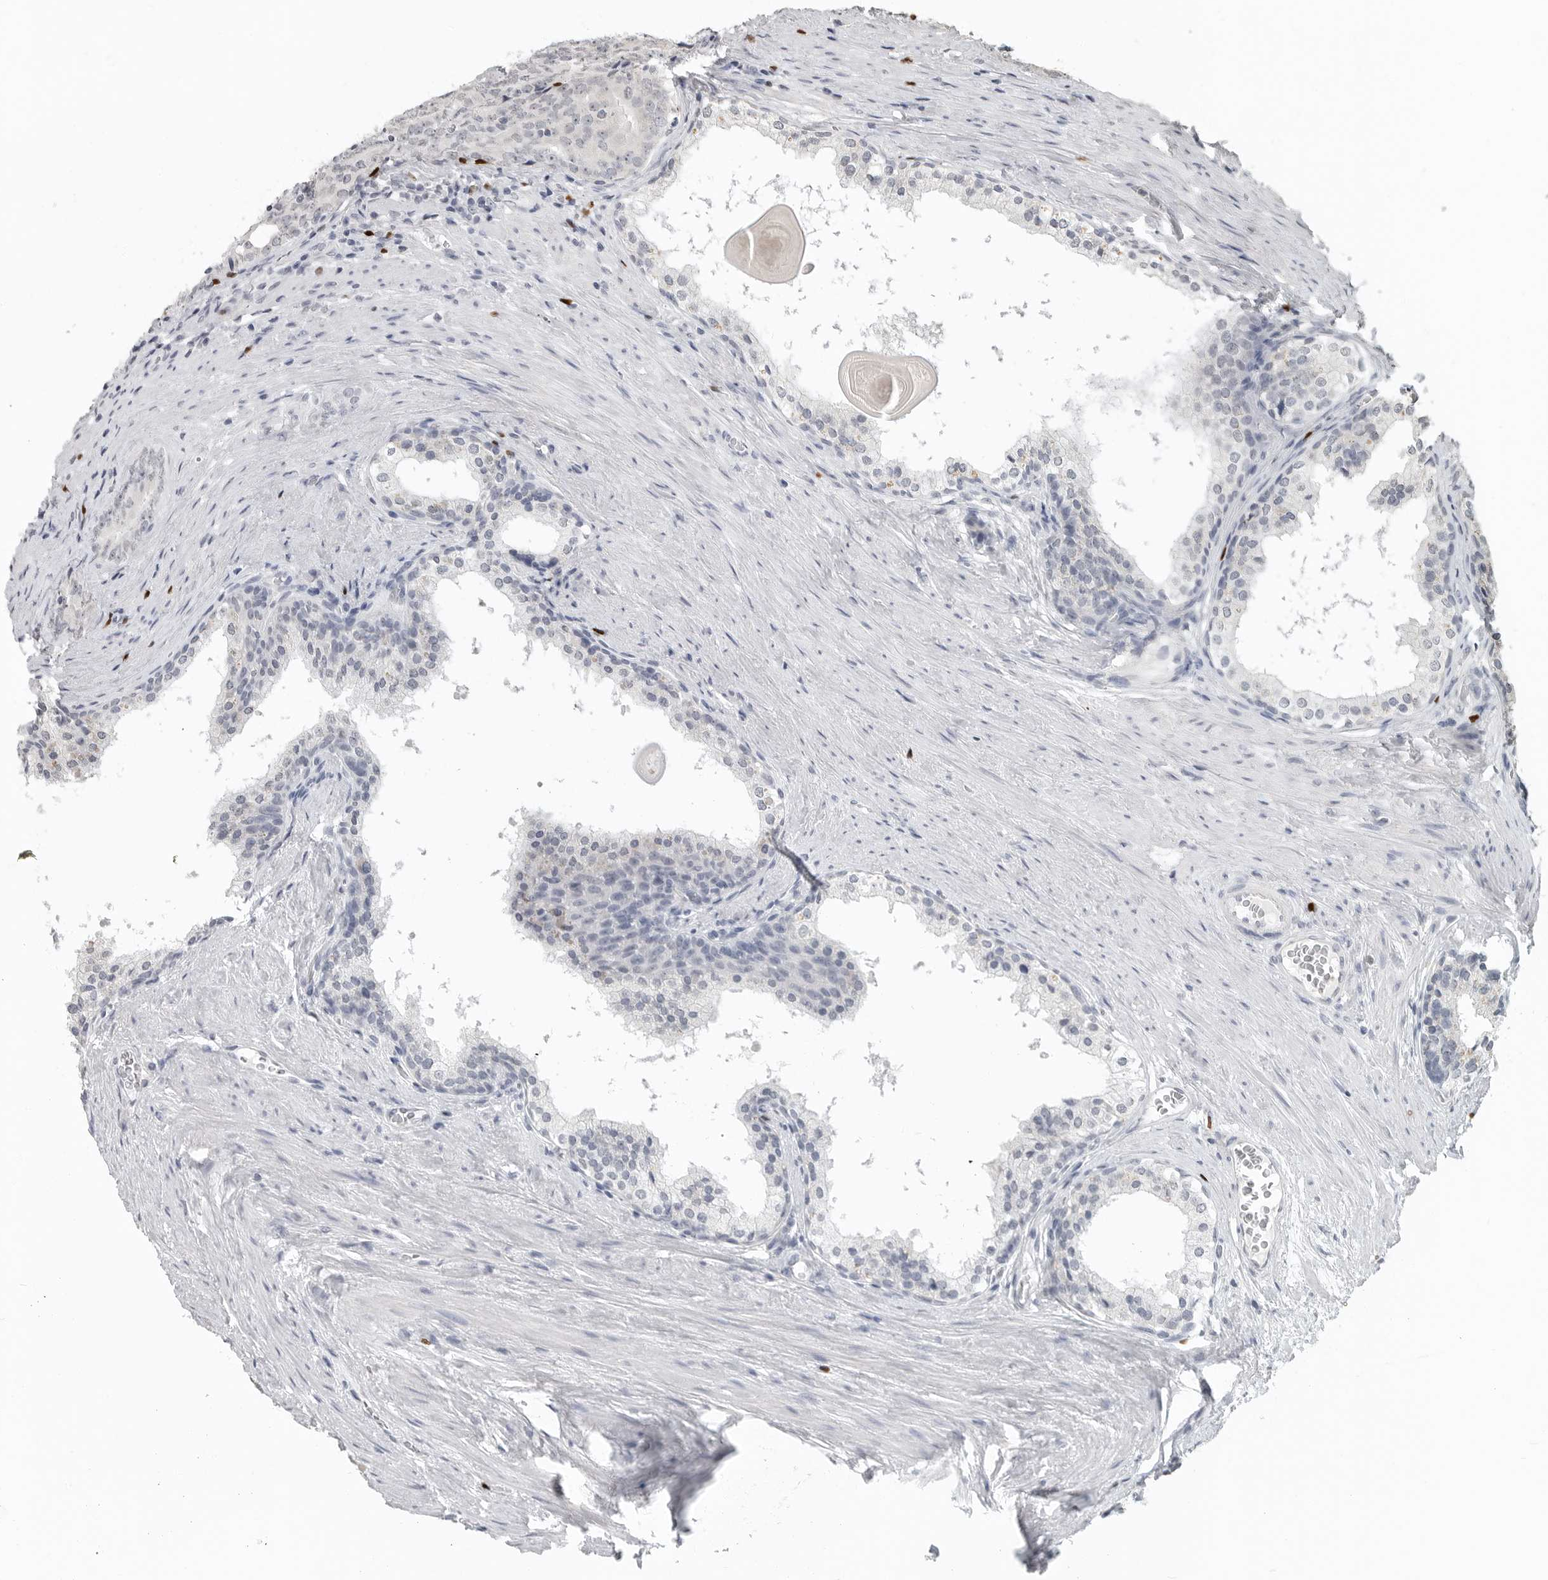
{"staining": {"intensity": "negative", "quantity": "none", "location": "none"}, "tissue": "prostate cancer", "cell_type": "Tumor cells", "image_type": "cancer", "snomed": [{"axis": "morphology", "description": "Adenocarcinoma, High grade"}, {"axis": "topography", "description": "Prostate"}], "caption": "Image shows no significant protein staining in tumor cells of prostate cancer.", "gene": "FOXP3", "patient": {"sex": "male", "age": 56}}